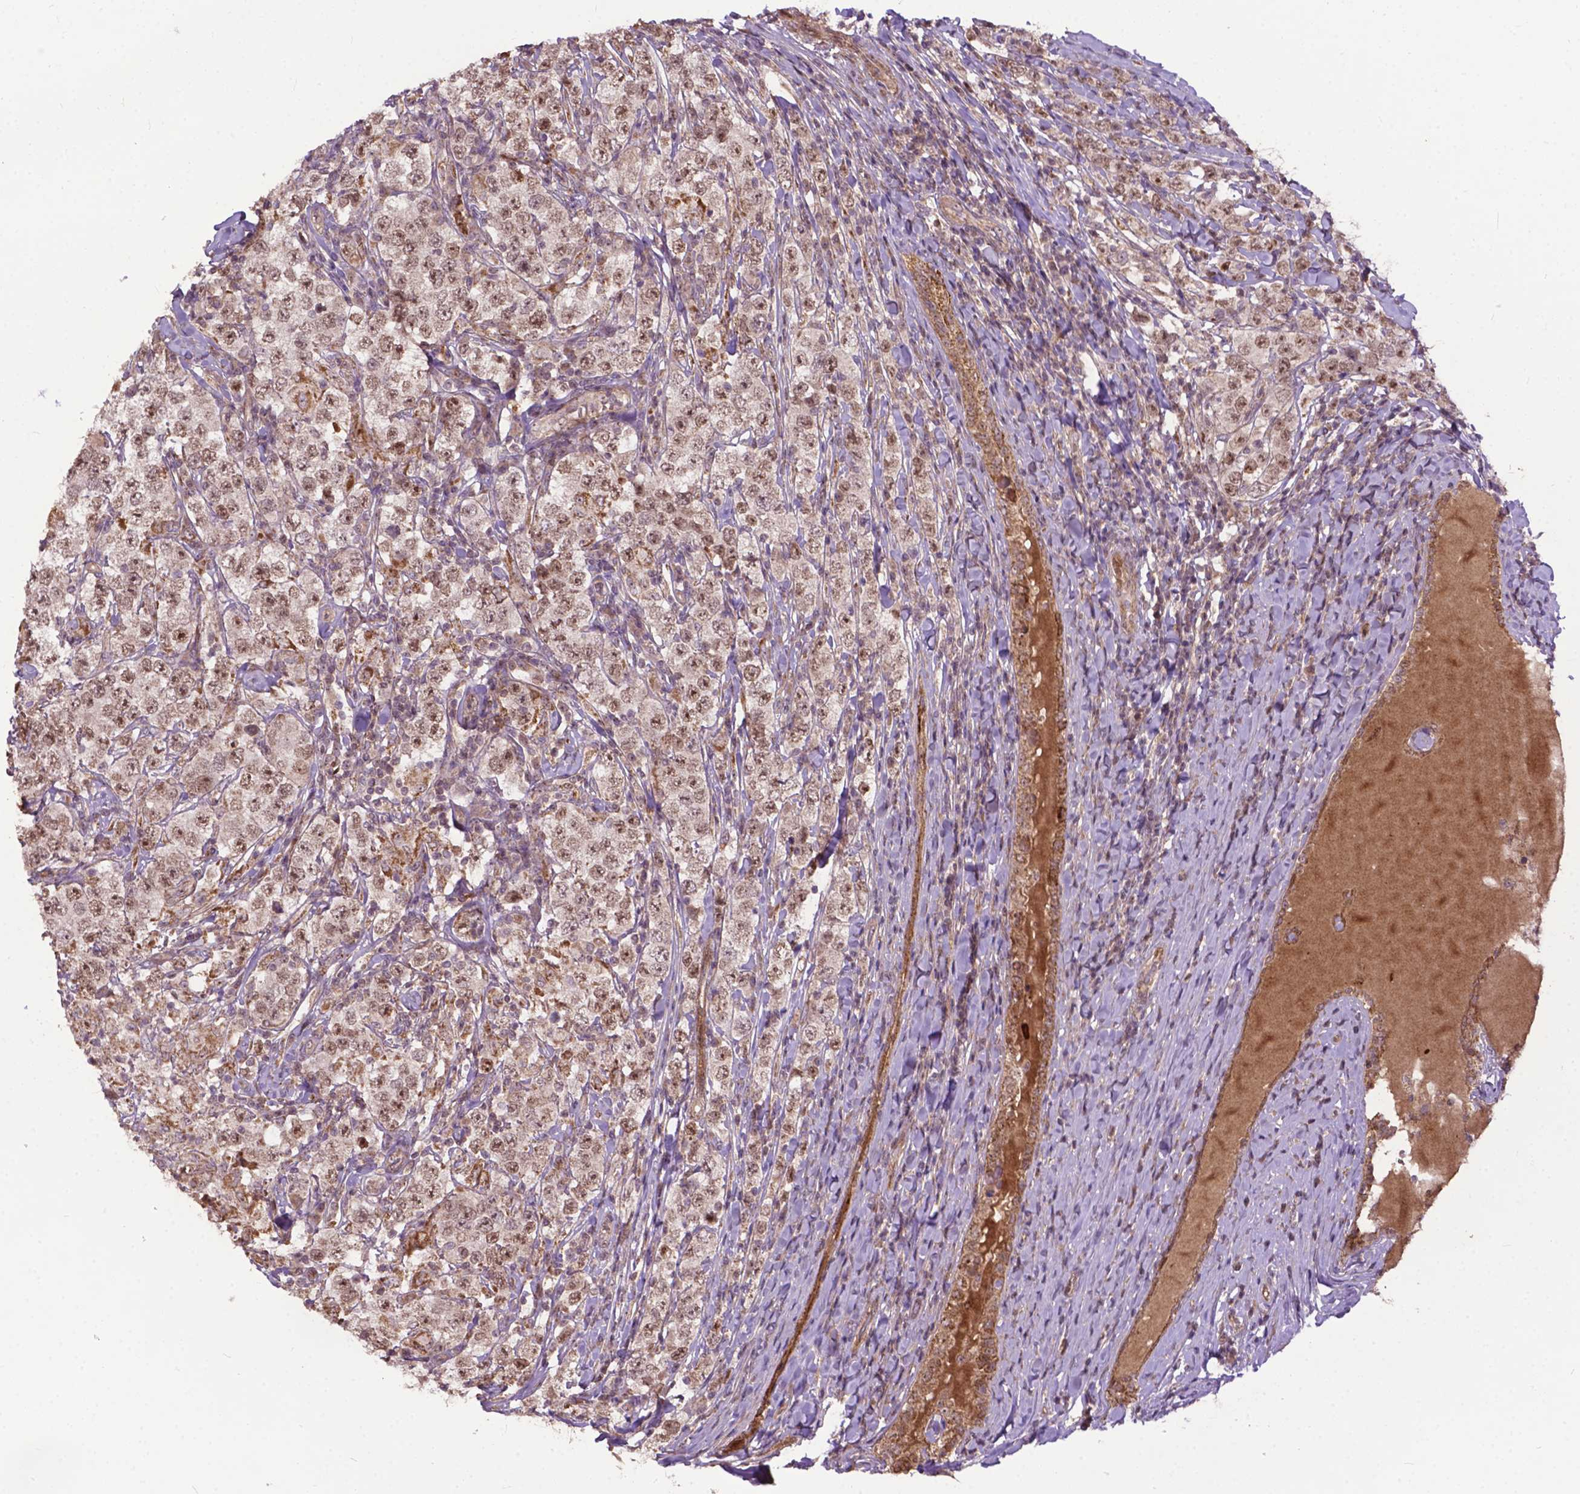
{"staining": {"intensity": "moderate", "quantity": ">75%", "location": "nuclear"}, "tissue": "testis cancer", "cell_type": "Tumor cells", "image_type": "cancer", "snomed": [{"axis": "morphology", "description": "Seminoma, NOS"}, {"axis": "morphology", "description": "Carcinoma, Embryonal, NOS"}, {"axis": "topography", "description": "Testis"}], "caption": "The immunohistochemical stain labels moderate nuclear positivity in tumor cells of embryonal carcinoma (testis) tissue.", "gene": "PARP3", "patient": {"sex": "male", "age": 41}}